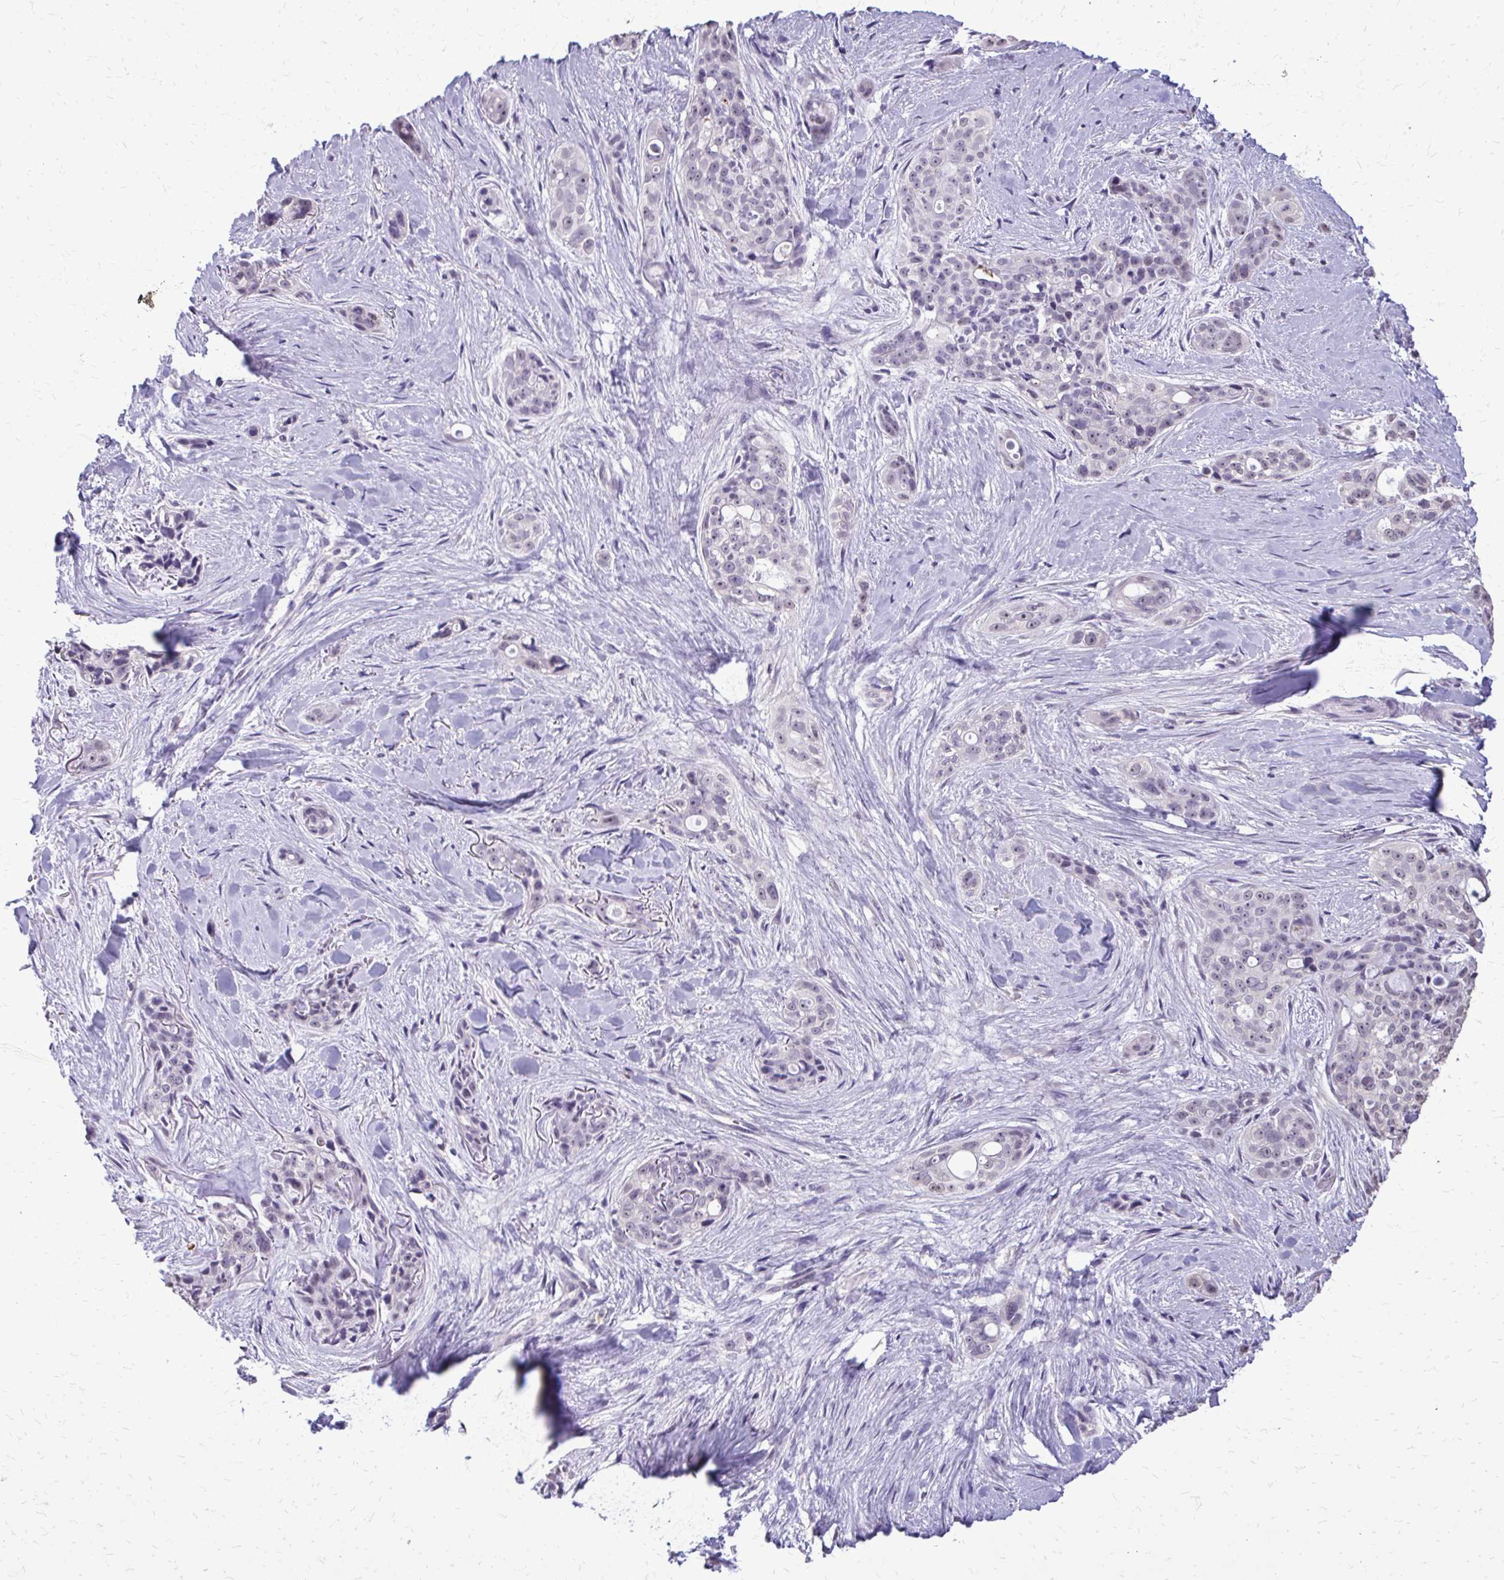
{"staining": {"intensity": "negative", "quantity": "none", "location": "none"}, "tissue": "skin cancer", "cell_type": "Tumor cells", "image_type": "cancer", "snomed": [{"axis": "morphology", "description": "Basal cell carcinoma"}, {"axis": "topography", "description": "Skin"}], "caption": "Immunohistochemical staining of human skin cancer (basal cell carcinoma) displays no significant staining in tumor cells. (DAB (3,3'-diaminobenzidine) immunohistochemistry visualized using brightfield microscopy, high magnification).", "gene": "AKAP5", "patient": {"sex": "female", "age": 79}}